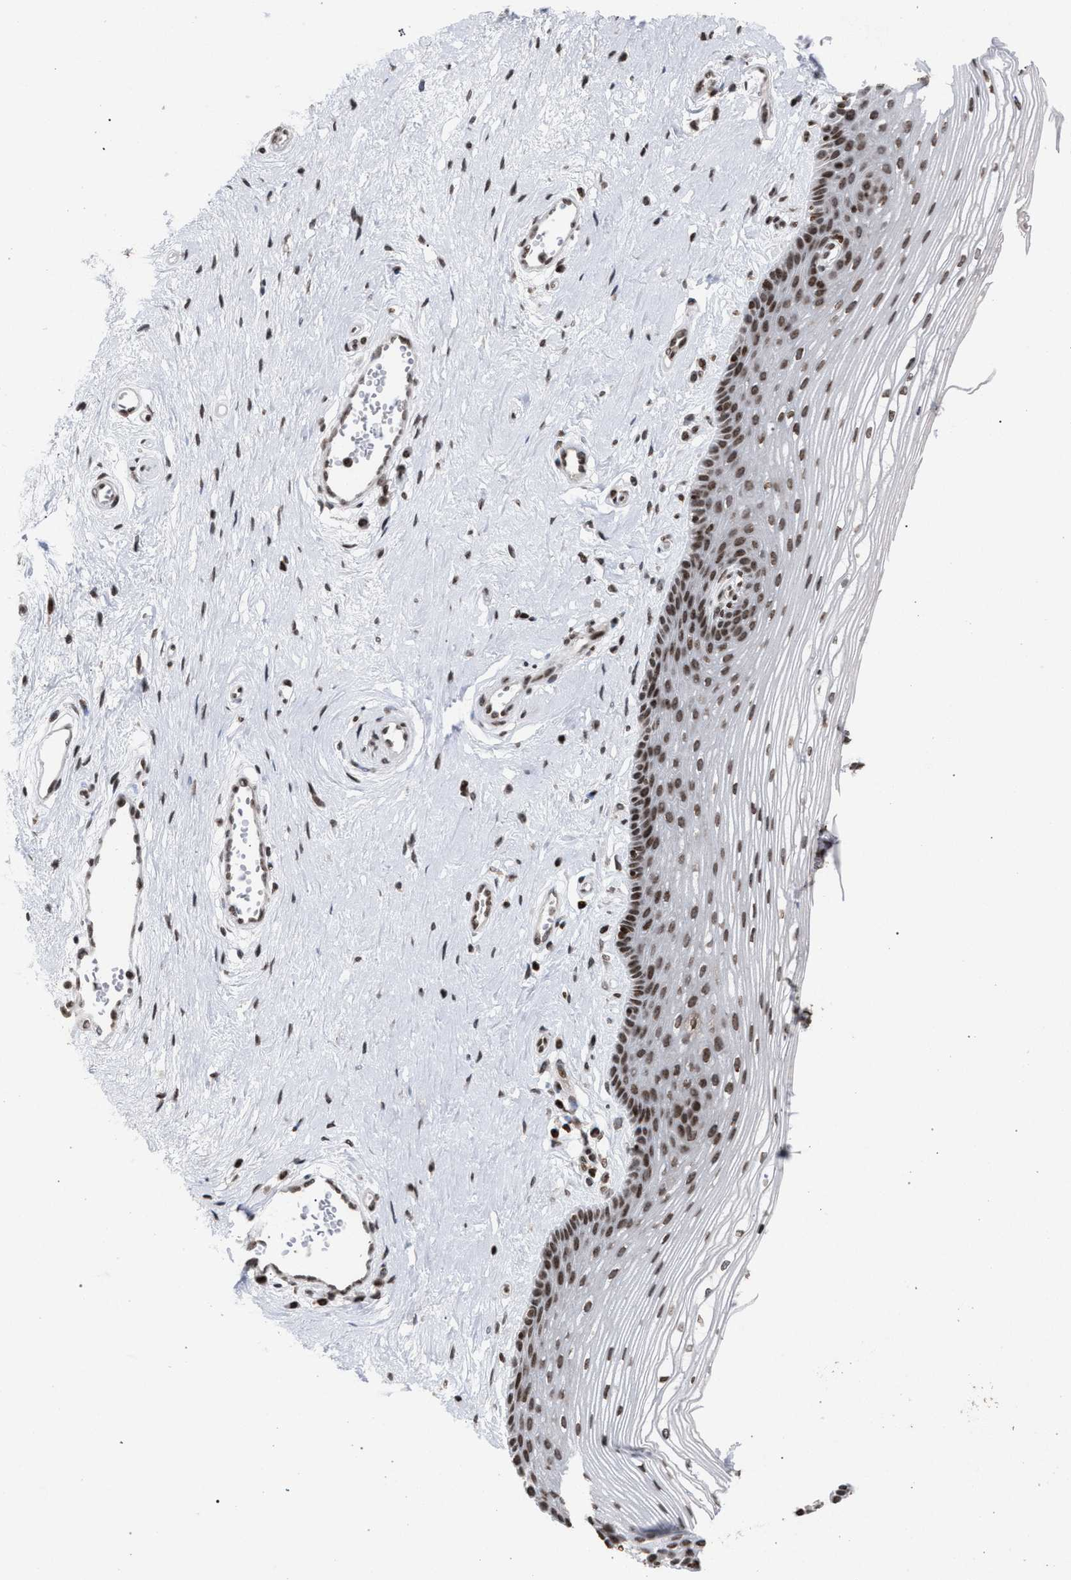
{"staining": {"intensity": "moderate", "quantity": ">75%", "location": "nuclear"}, "tissue": "vagina", "cell_type": "Squamous epithelial cells", "image_type": "normal", "snomed": [{"axis": "morphology", "description": "Normal tissue, NOS"}, {"axis": "topography", "description": "Vagina"}], "caption": "Squamous epithelial cells show medium levels of moderate nuclear staining in approximately >75% of cells in benign vagina.", "gene": "FOXD3", "patient": {"sex": "female", "age": 46}}